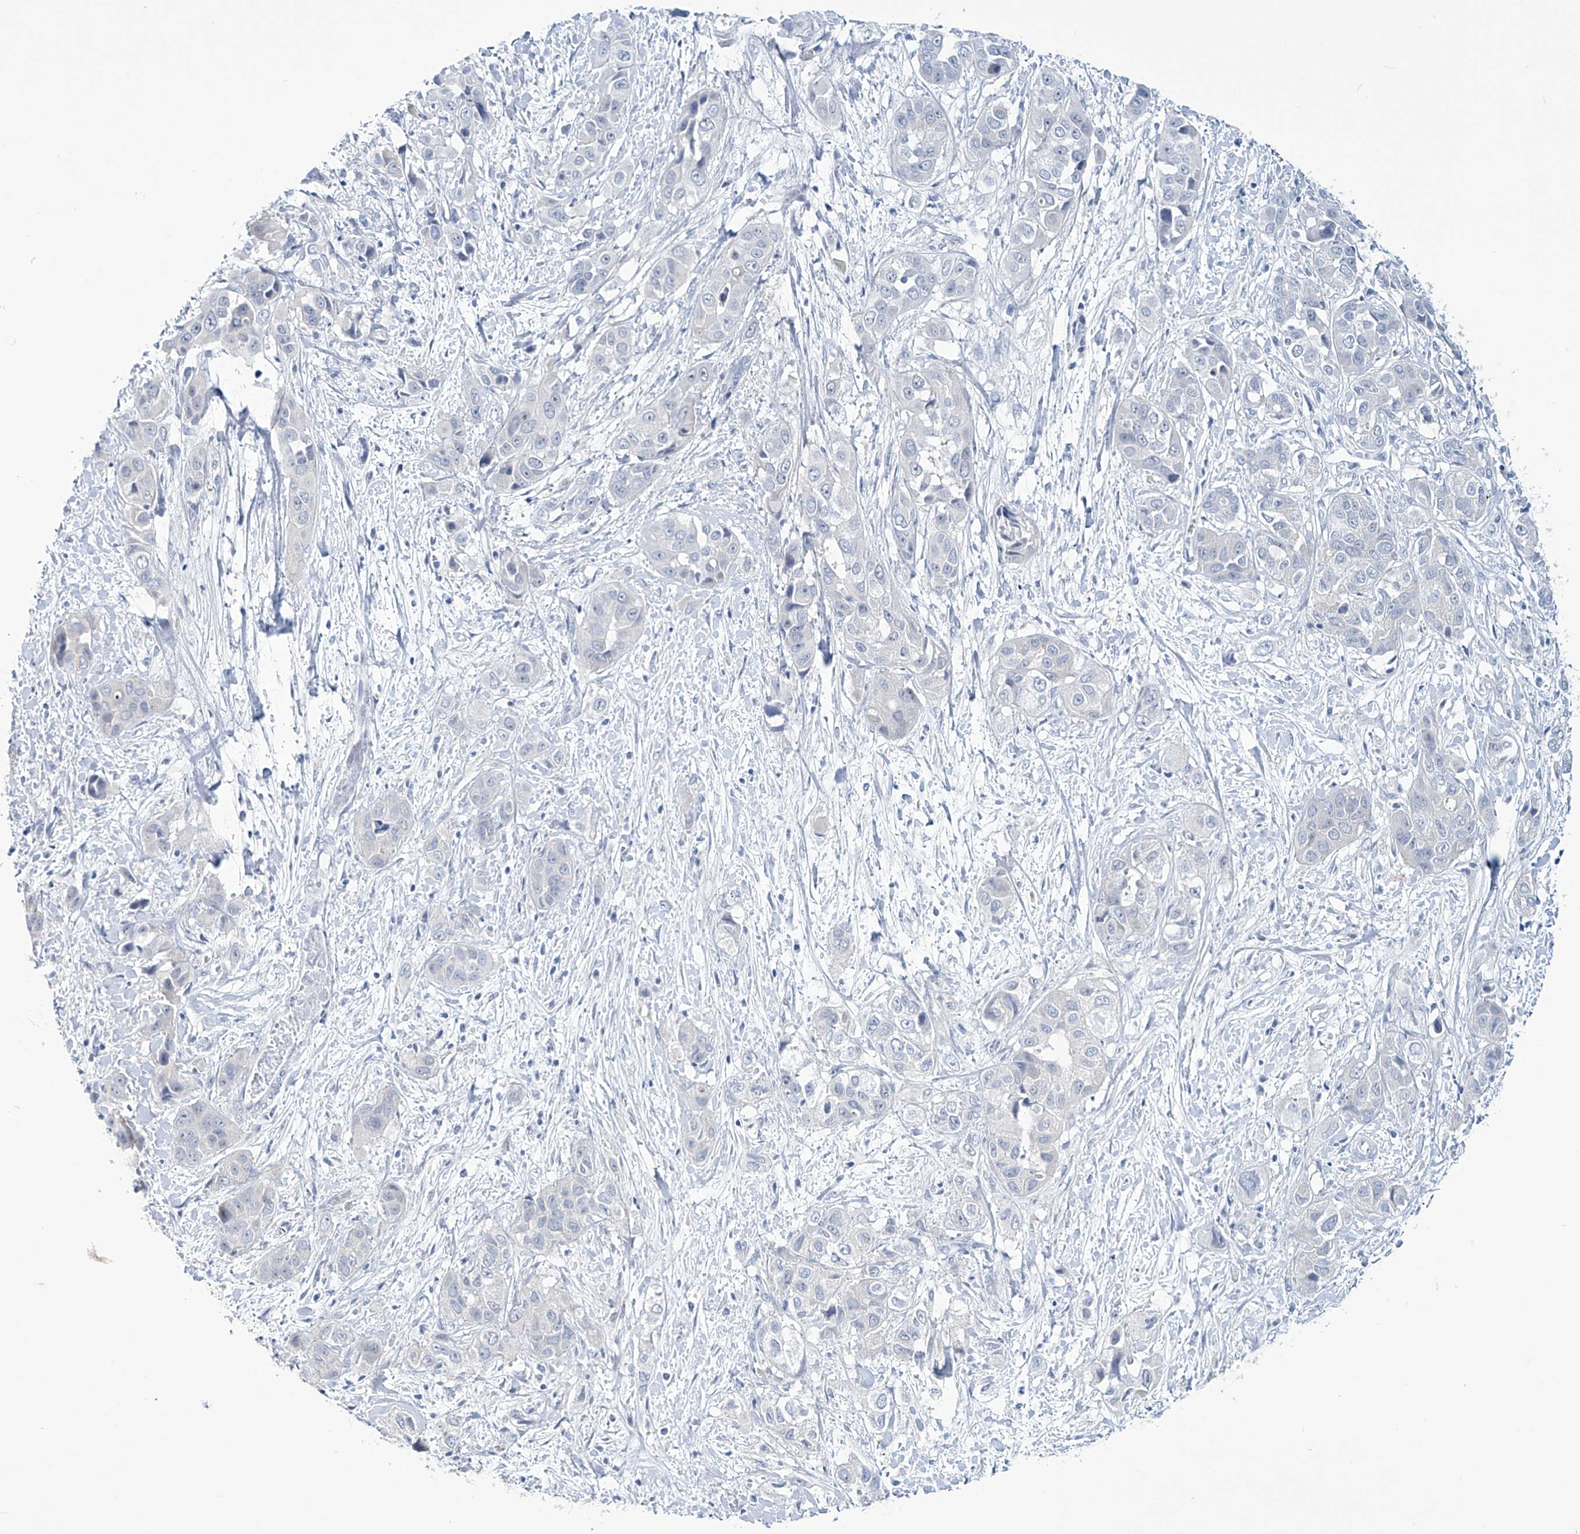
{"staining": {"intensity": "negative", "quantity": "none", "location": "none"}, "tissue": "liver cancer", "cell_type": "Tumor cells", "image_type": "cancer", "snomed": [{"axis": "morphology", "description": "Cholangiocarcinoma"}, {"axis": "topography", "description": "Liver"}], "caption": "High magnification brightfield microscopy of liver cancer (cholangiocarcinoma) stained with DAB (3,3'-diaminobenzidine) (brown) and counterstained with hematoxylin (blue): tumor cells show no significant expression.", "gene": "TRIM60", "patient": {"sex": "female", "age": 52}}